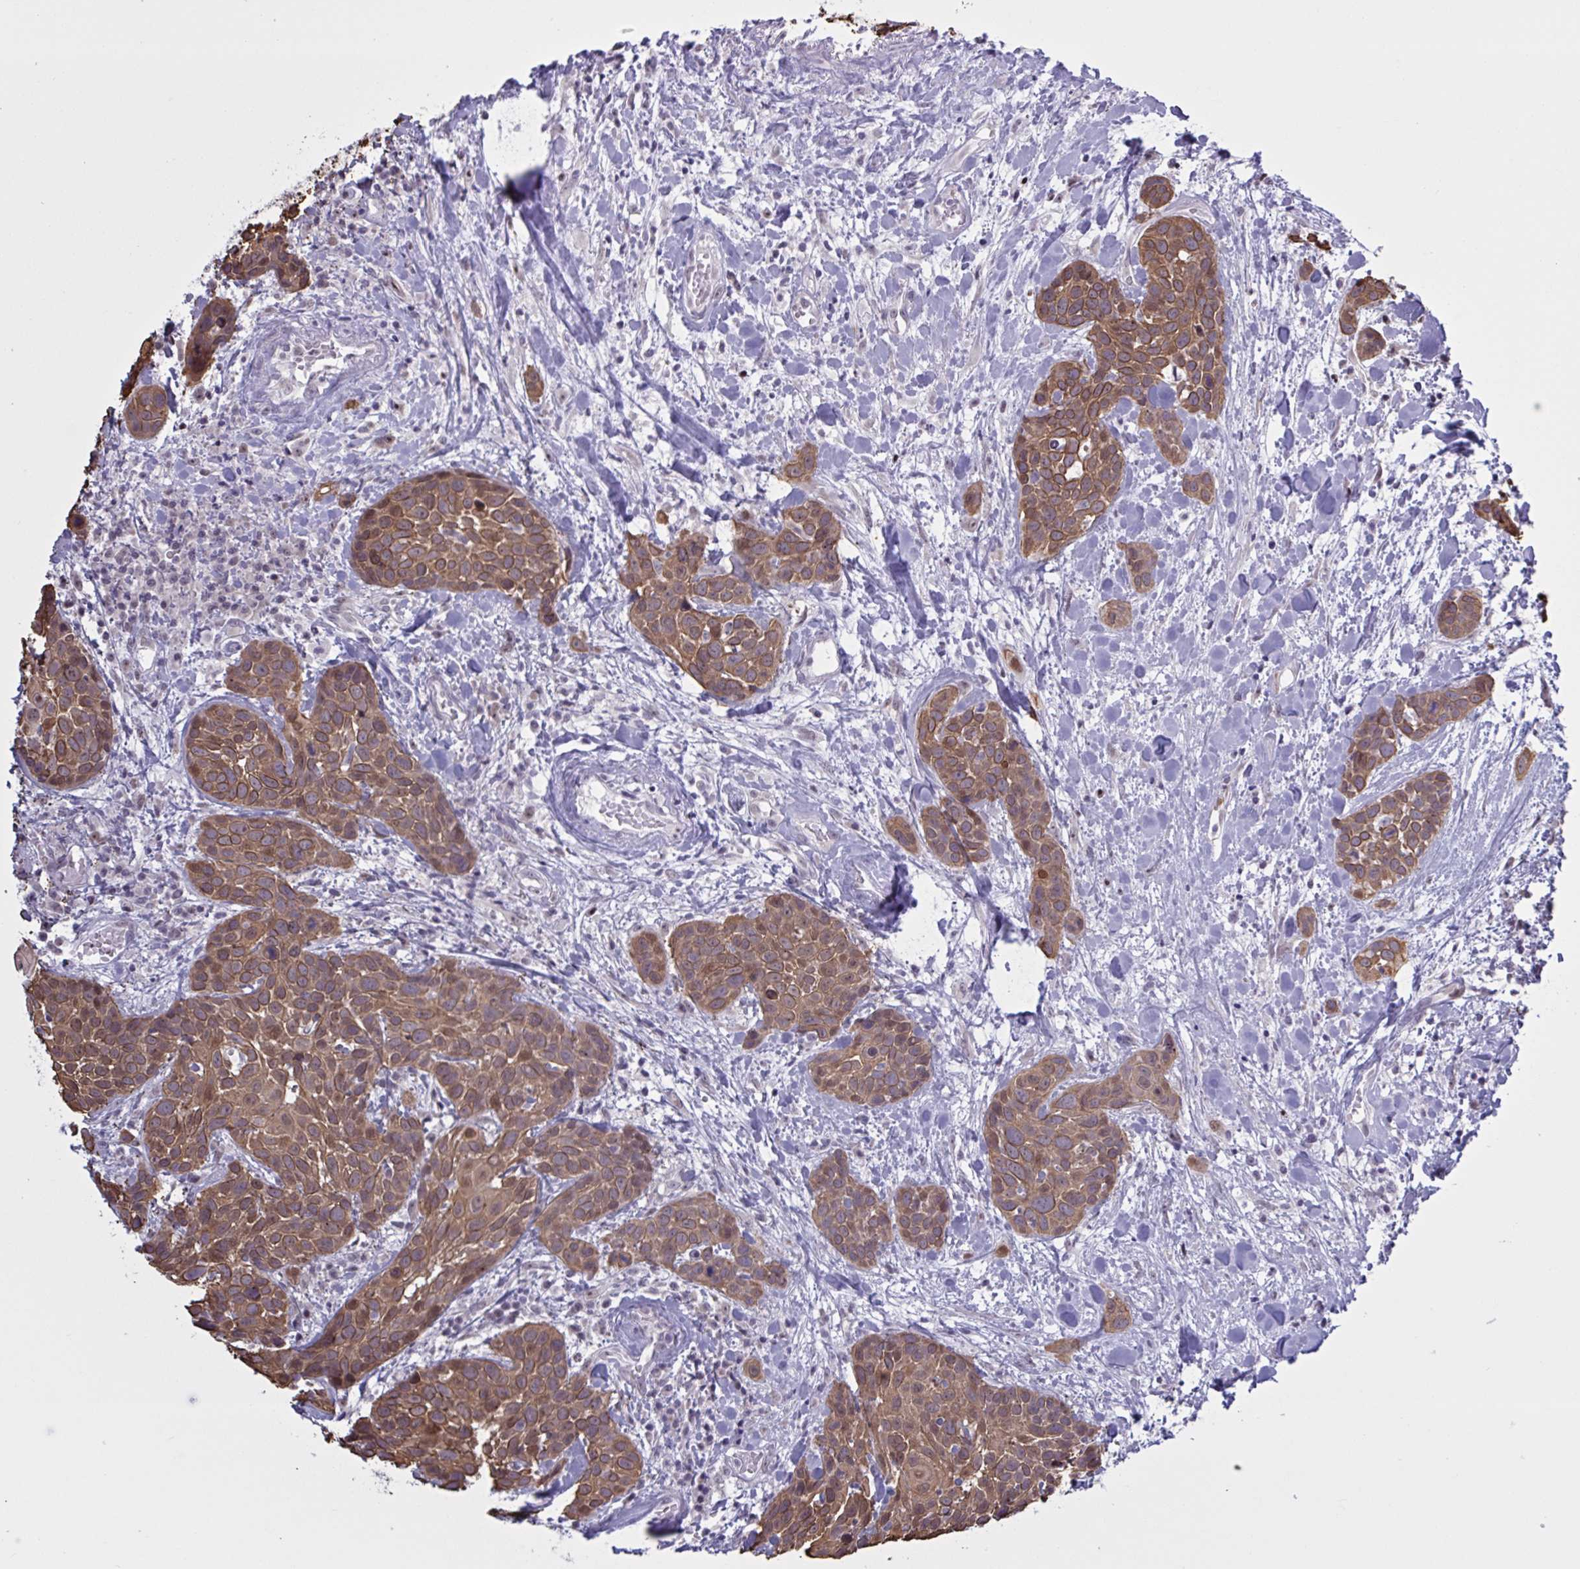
{"staining": {"intensity": "moderate", "quantity": ">75%", "location": "cytoplasmic/membranous,nuclear"}, "tissue": "head and neck cancer", "cell_type": "Tumor cells", "image_type": "cancer", "snomed": [{"axis": "morphology", "description": "Squamous cell carcinoma, NOS"}, {"axis": "topography", "description": "Head-Neck"}], "caption": "Head and neck squamous cell carcinoma tissue reveals moderate cytoplasmic/membranous and nuclear positivity in approximately >75% of tumor cells", "gene": "PRMT6", "patient": {"sex": "female", "age": 50}}